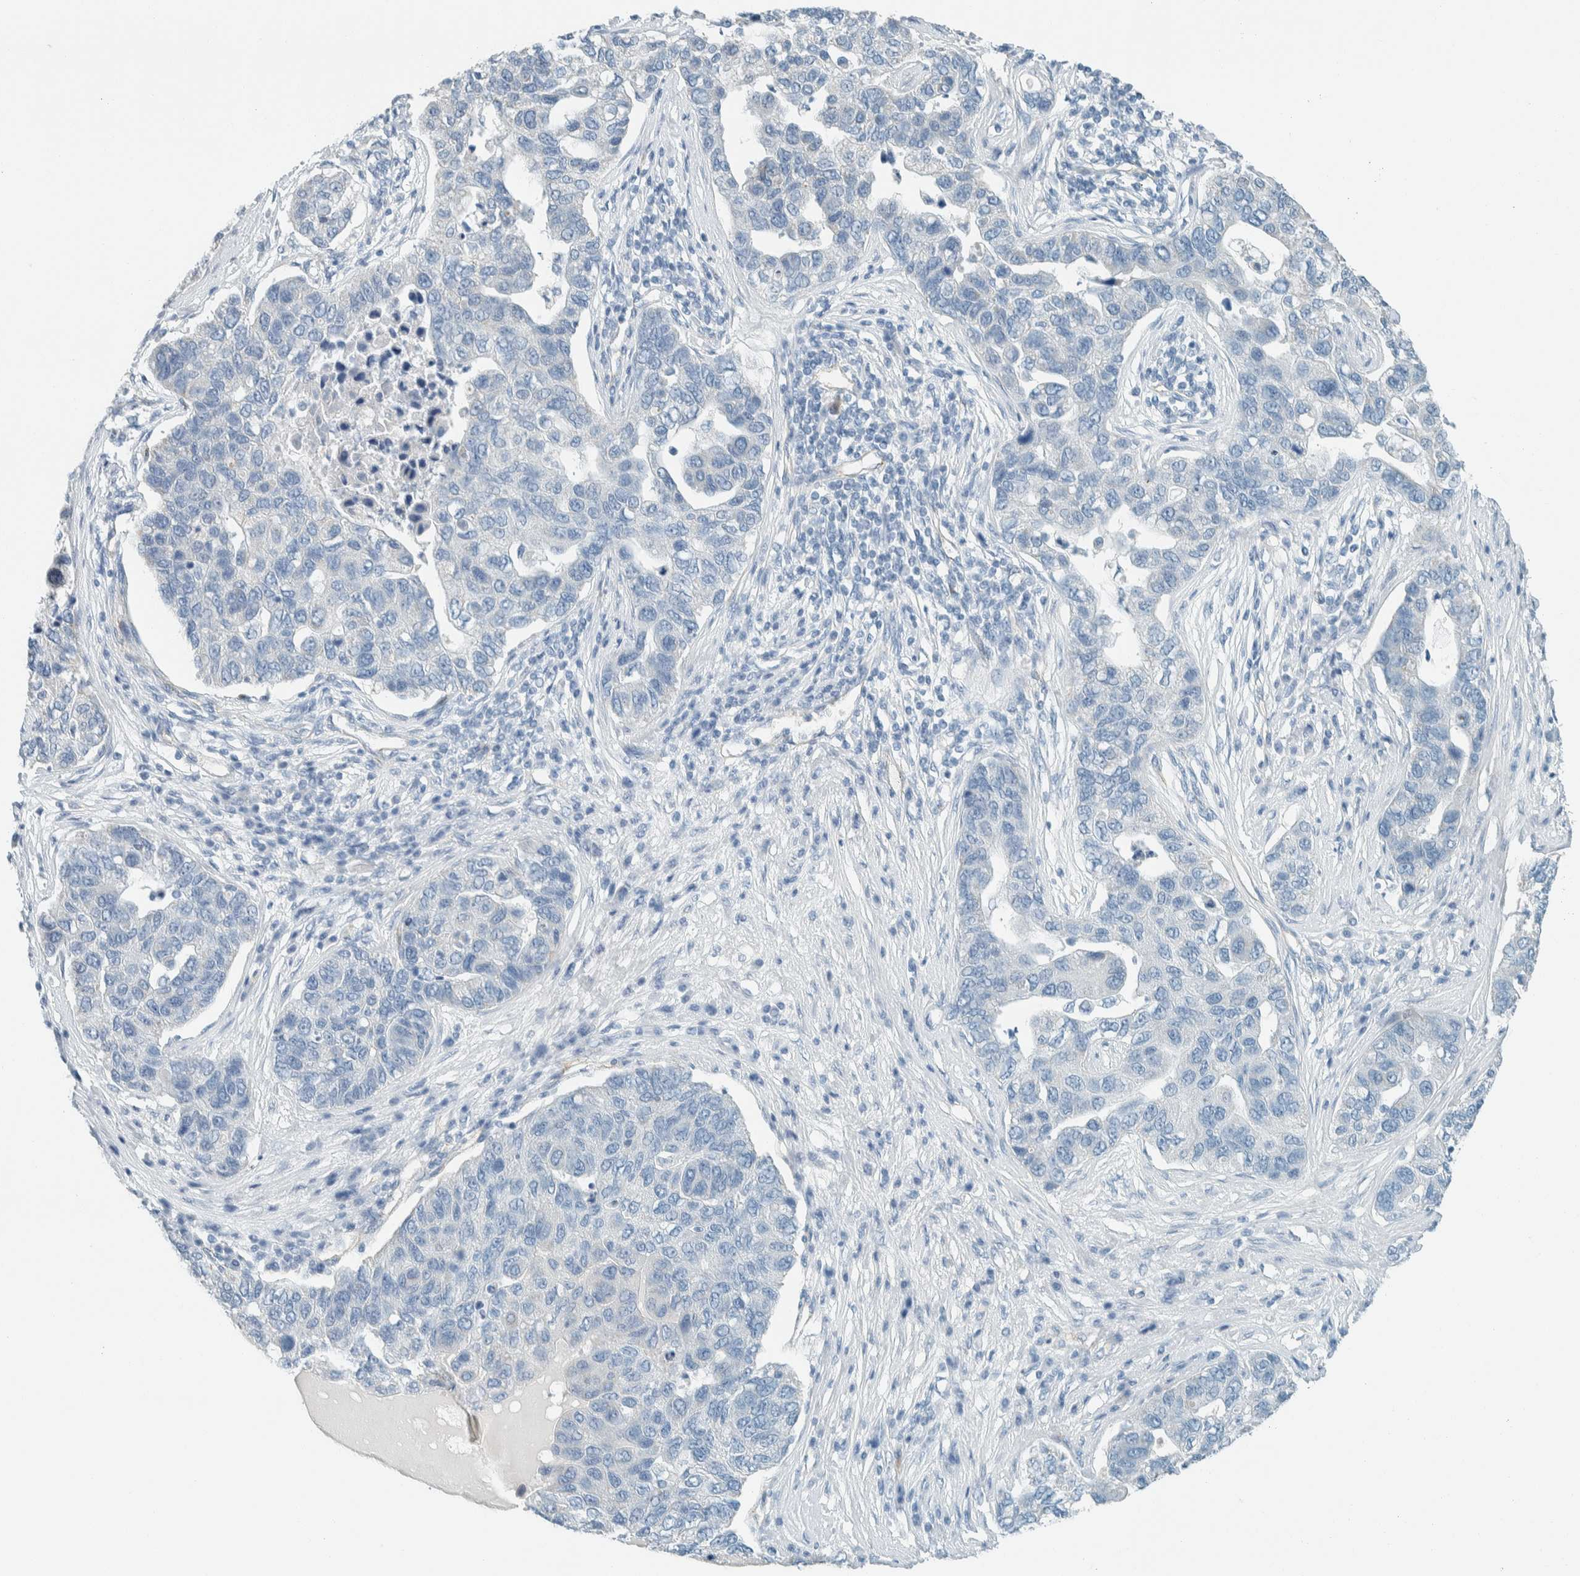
{"staining": {"intensity": "negative", "quantity": "none", "location": "none"}, "tissue": "pancreatic cancer", "cell_type": "Tumor cells", "image_type": "cancer", "snomed": [{"axis": "morphology", "description": "Adenocarcinoma, NOS"}, {"axis": "topography", "description": "Pancreas"}], "caption": "Image shows no protein positivity in tumor cells of pancreatic cancer tissue.", "gene": "SLFN12", "patient": {"sex": "female", "age": 61}}